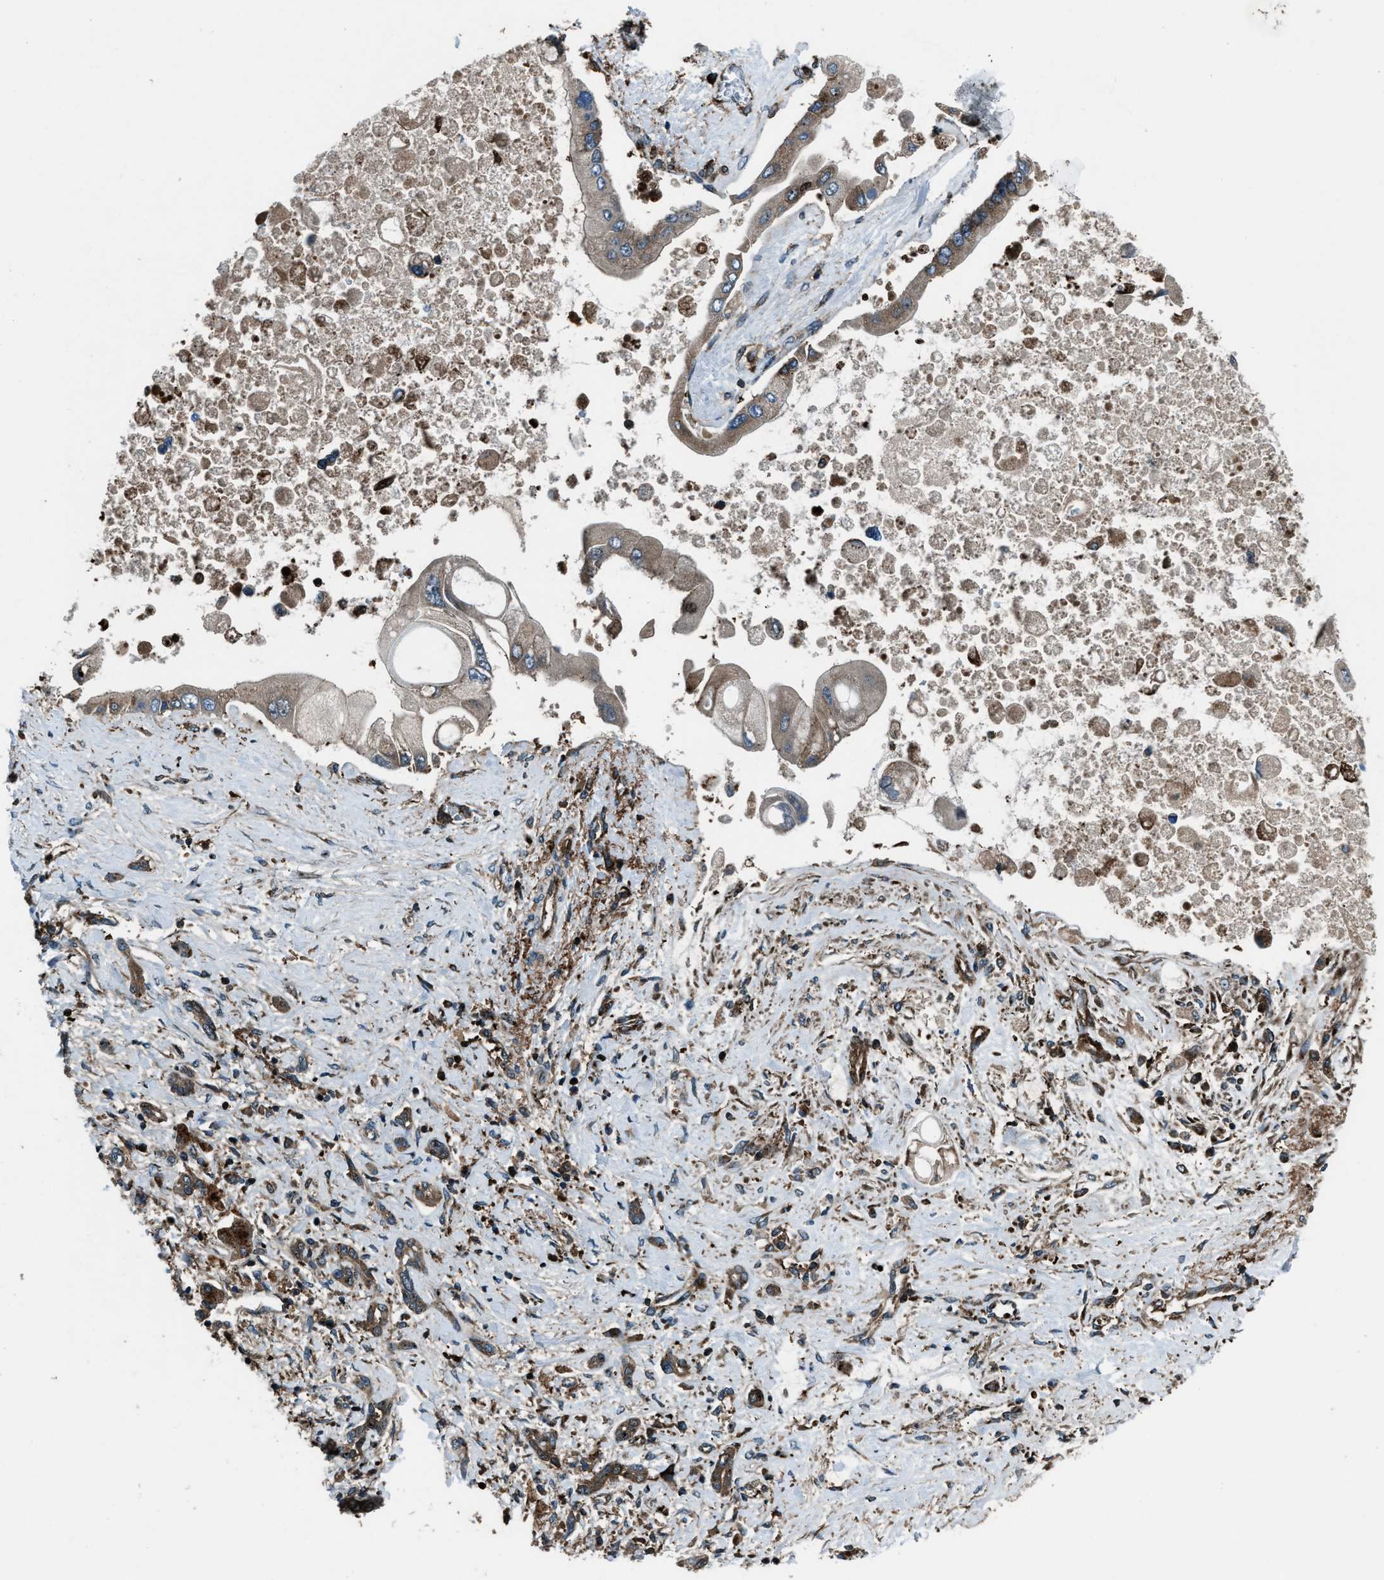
{"staining": {"intensity": "weak", "quantity": ">75%", "location": "cytoplasmic/membranous"}, "tissue": "liver cancer", "cell_type": "Tumor cells", "image_type": "cancer", "snomed": [{"axis": "morphology", "description": "Cholangiocarcinoma"}, {"axis": "topography", "description": "Liver"}], "caption": "Liver cancer (cholangiocarcinoma) tissue demonstrates weak cytoplasmic/membranous staining in approximately >75% of tumor cells", "gene": "SNX30", "patient": {"sex": "male", "age": 50}}